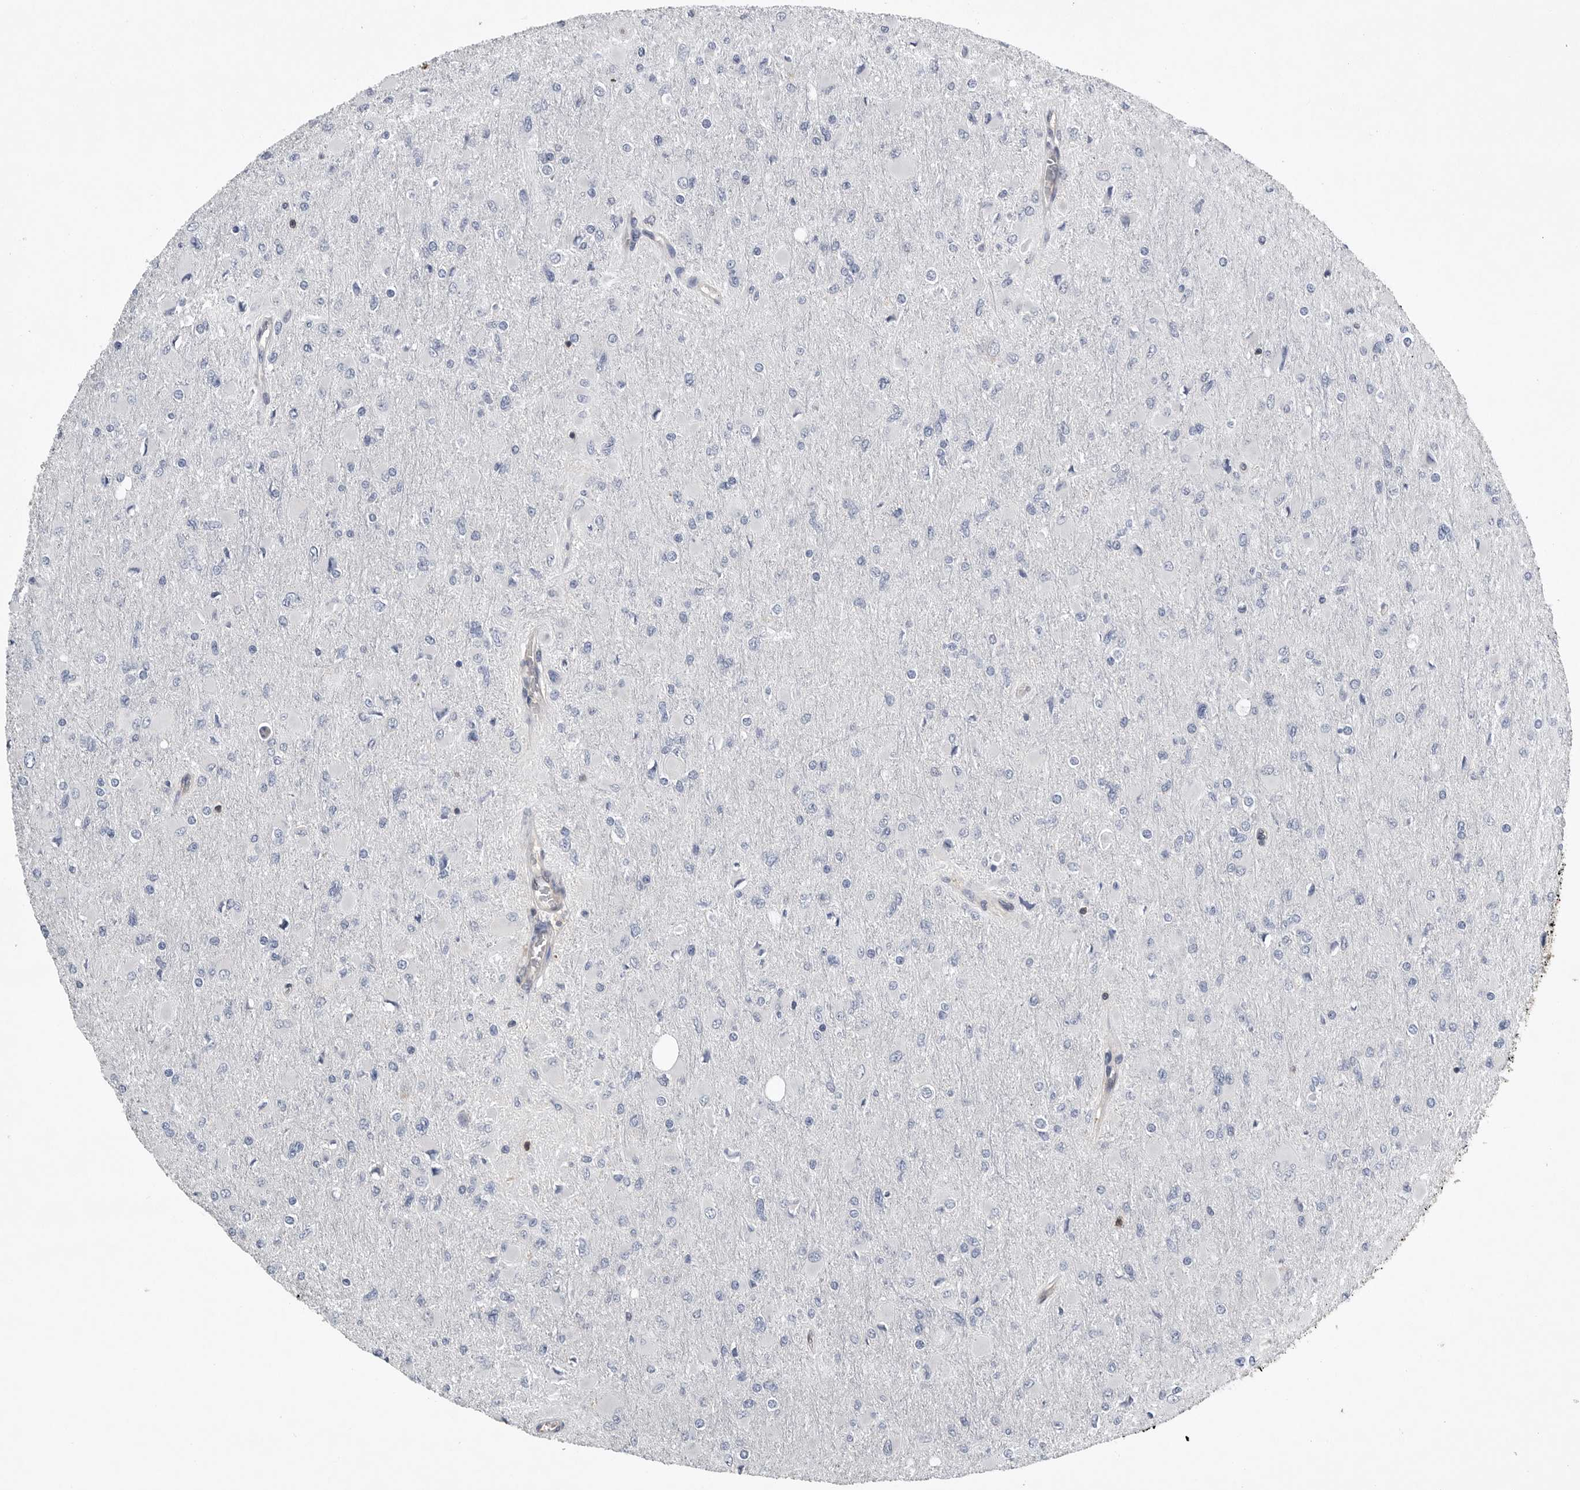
{"staining": {"intensity": "negative", "quantity": "none", "location": "none"}, "tissue": "glioma", "cell_type": "Tumor cells", "image_type": "cancer", "snomed": [{"axis": "morphology", "description": "Glioma, malignant, High grade"}, {"axis": "topography", "description": "Cerebral cortex"}], "caption": "Tumor cells show no significant positivity in malignant high-grade glioma.", "gene": "PDCD4", "patient": {"sex": "female", "age": 36}}